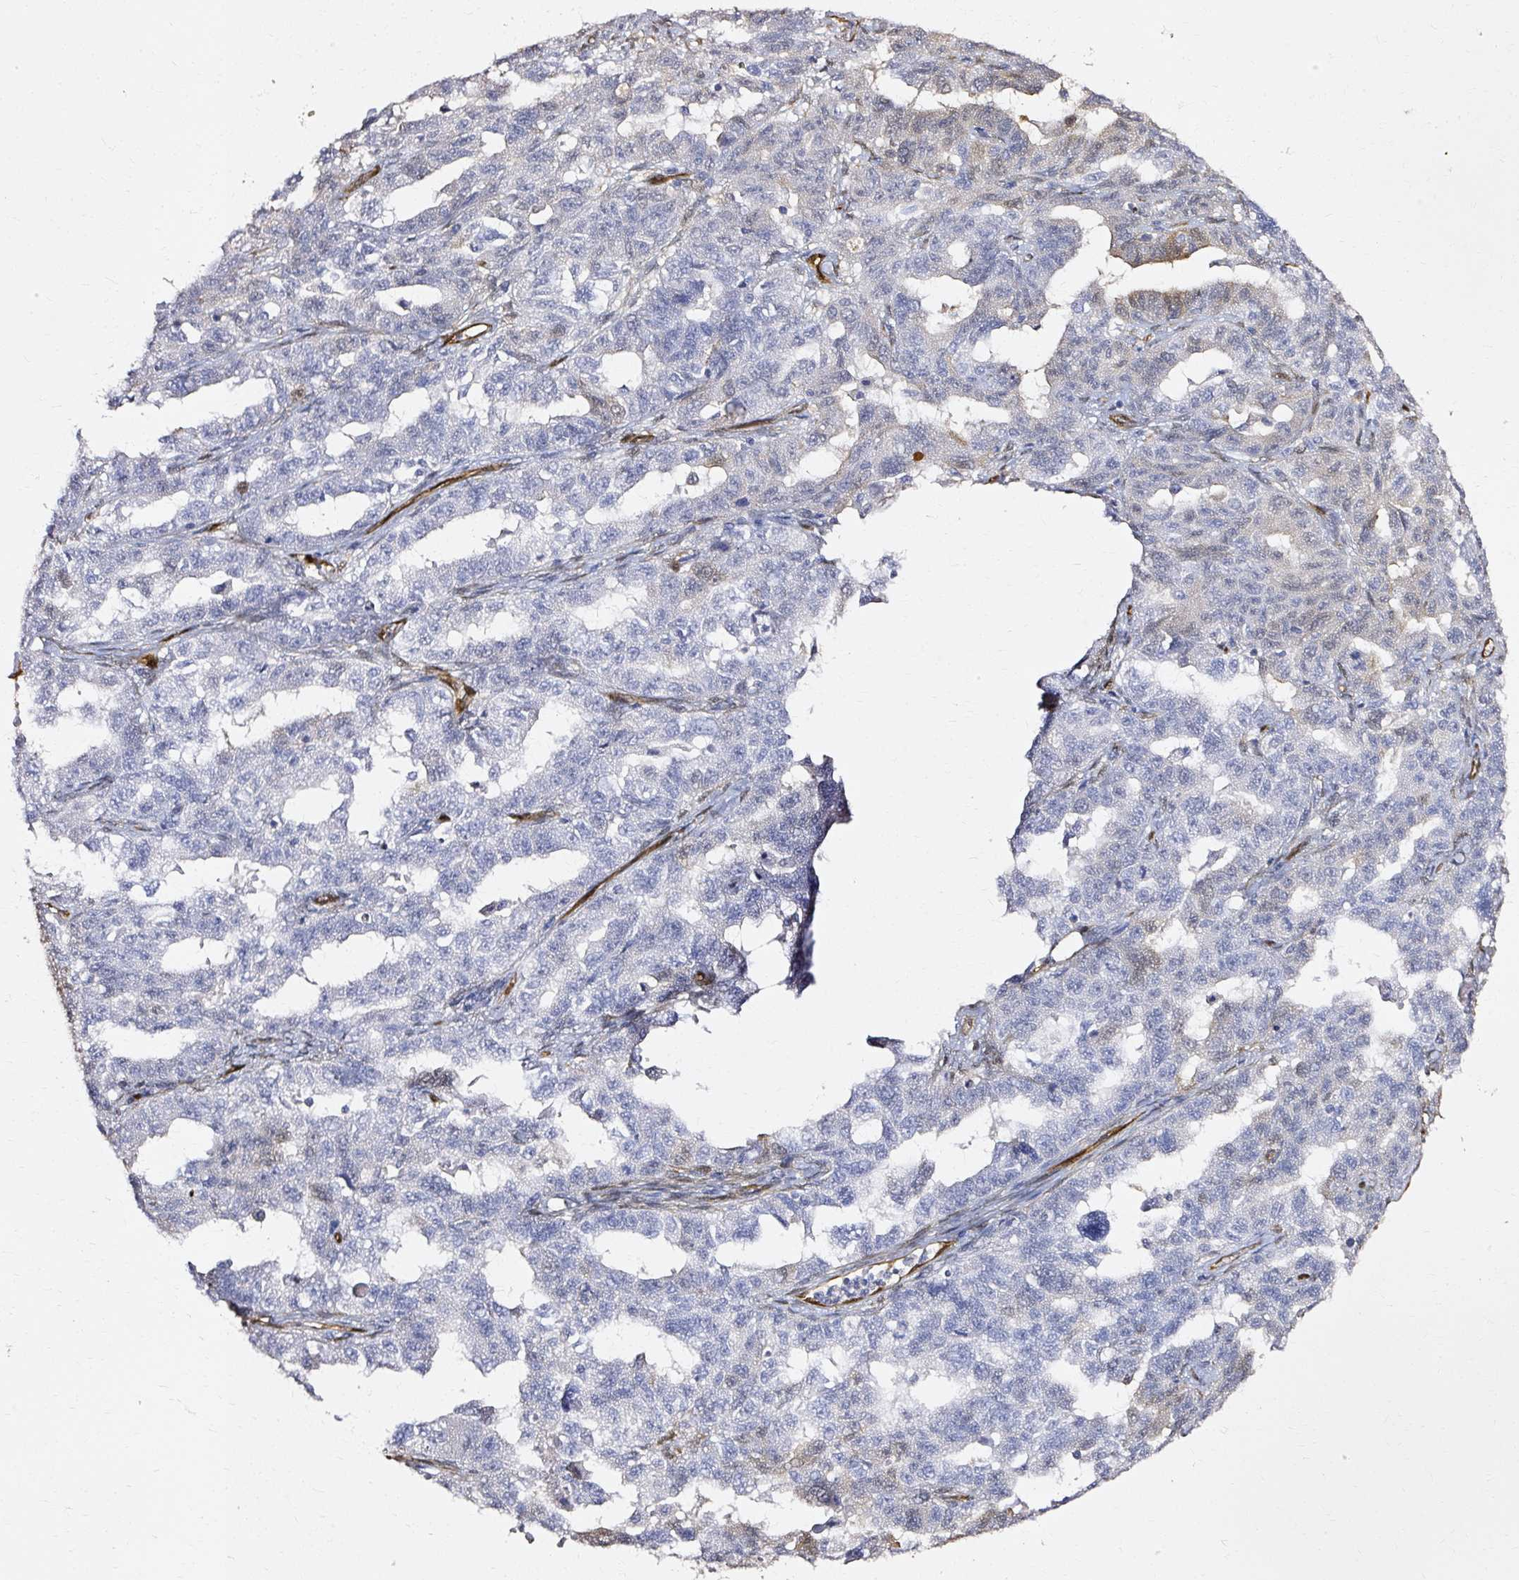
{"staining": {"intensity": "weak", "quantity": "25%-75%", "location": "cytoplasmic/membranous,nuclear"}, "tissue": "ovarian cancer", "cell_type": "Tumor cells", "image_type": "cancer", "snomed": [{"axis": "morphology", "description": "Adenocarcinoma, NOS"}, {"axis": "morphology", "description": "Carcinoma, endometroid"}, {"axis": "topography", "description": "Ovary"}], "caption": "DAB immunohistochemical staining of human adenocarcinoma (ovarian) demonstrates weak cytoplasmic/membranous and nuclear protein staining in approximately 25%-75% of tumor cells.", "gene": "CNN3", "patient": {"sex": "female", "age": 72}}